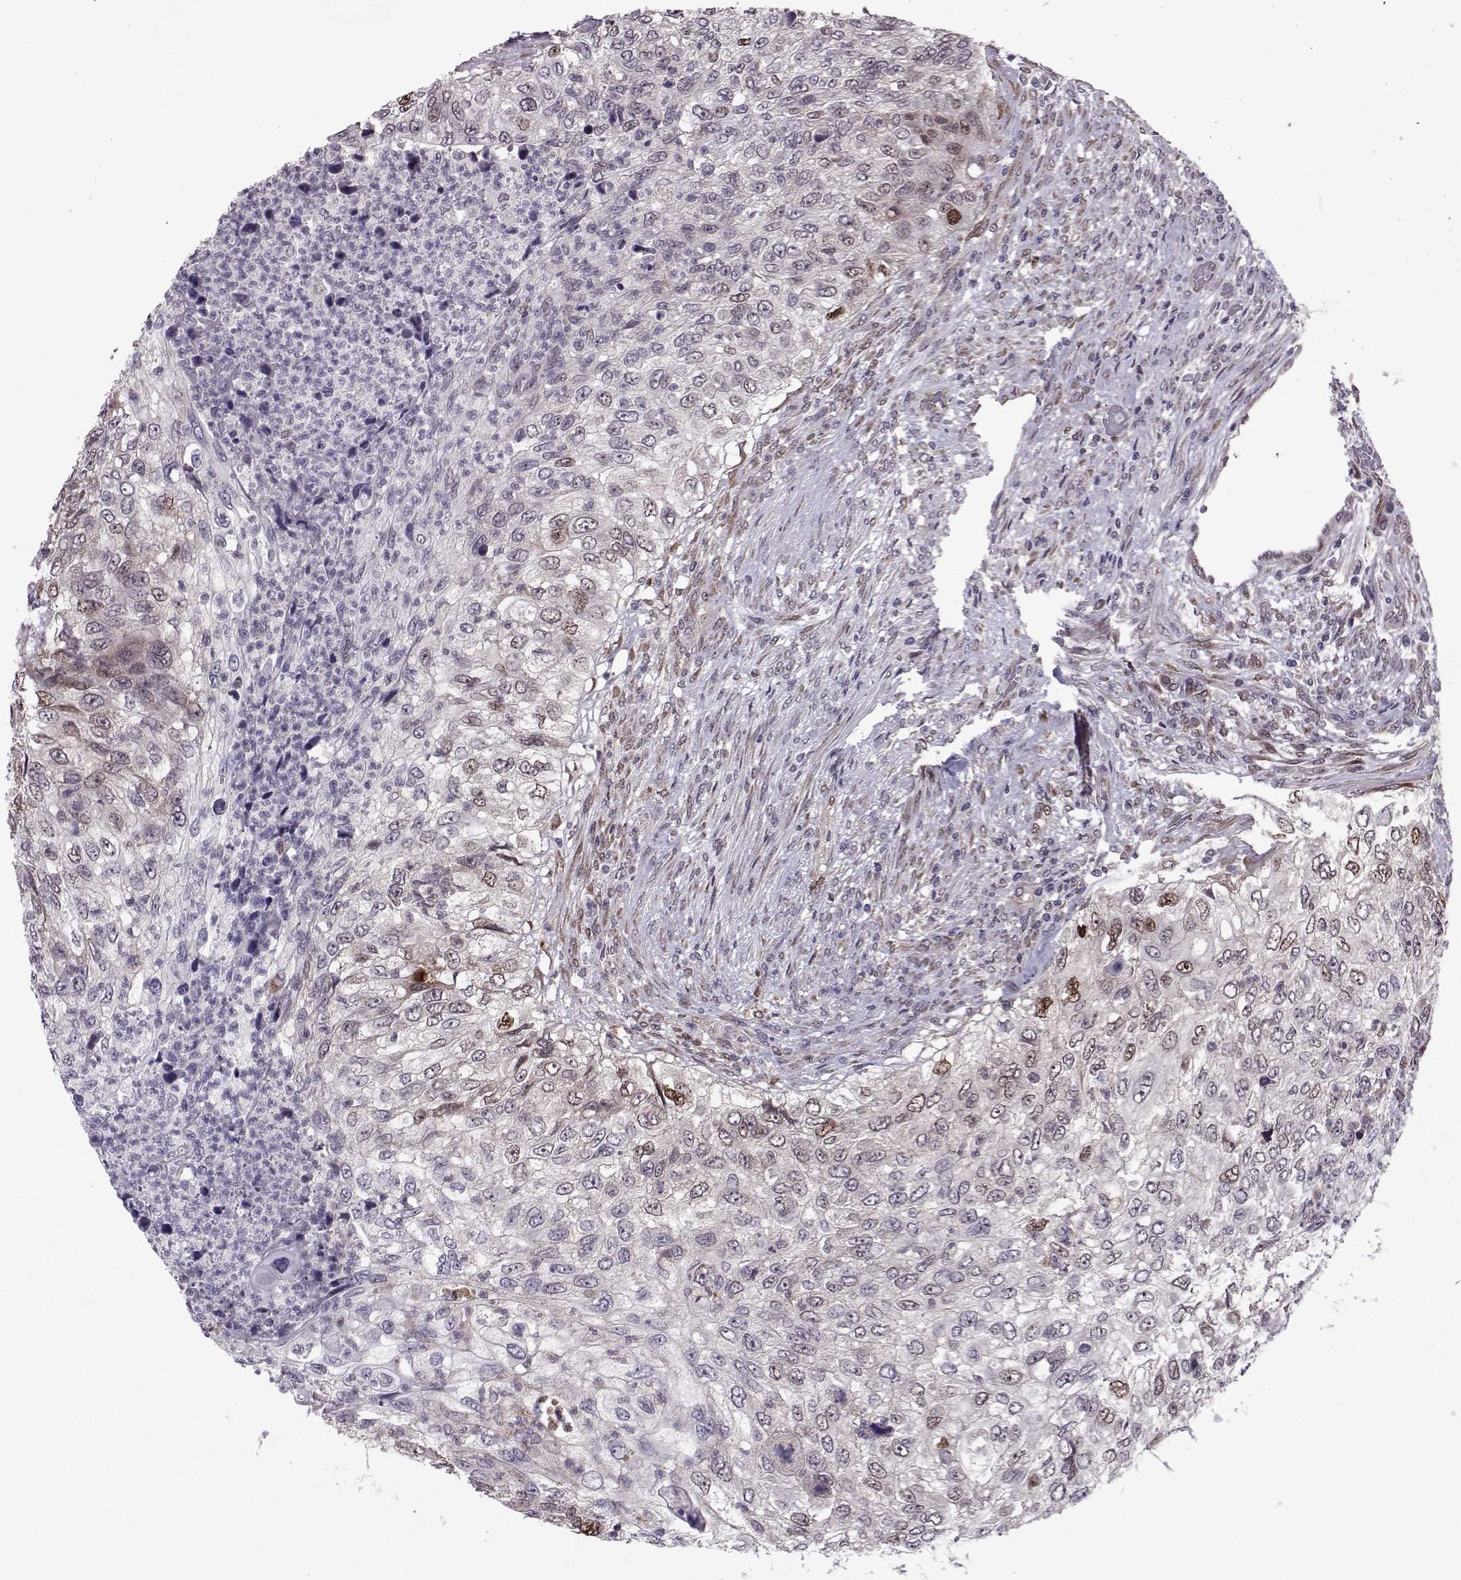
{"staining": {"intensity": "moderate", "quantity": "<25%", "location": "nuclear"}, "tissue": "urothelial cancer", "cell_type": "Tumor cells", "image_type": "cancer", "snomed": [{"axis": "morphology", "description": "Urothelial carcinoma, High grade"}, {"axis": "topography", "description": "Urinary bladder"}], "caption": "This image reveals immunohistochemistry staining of high-grade urothelial carcinoma, with low moderate nuclear staining in approximately <25% of tumor cells.", "gene": "CDK4", "patient": {"sex": "female", "age": 60}}